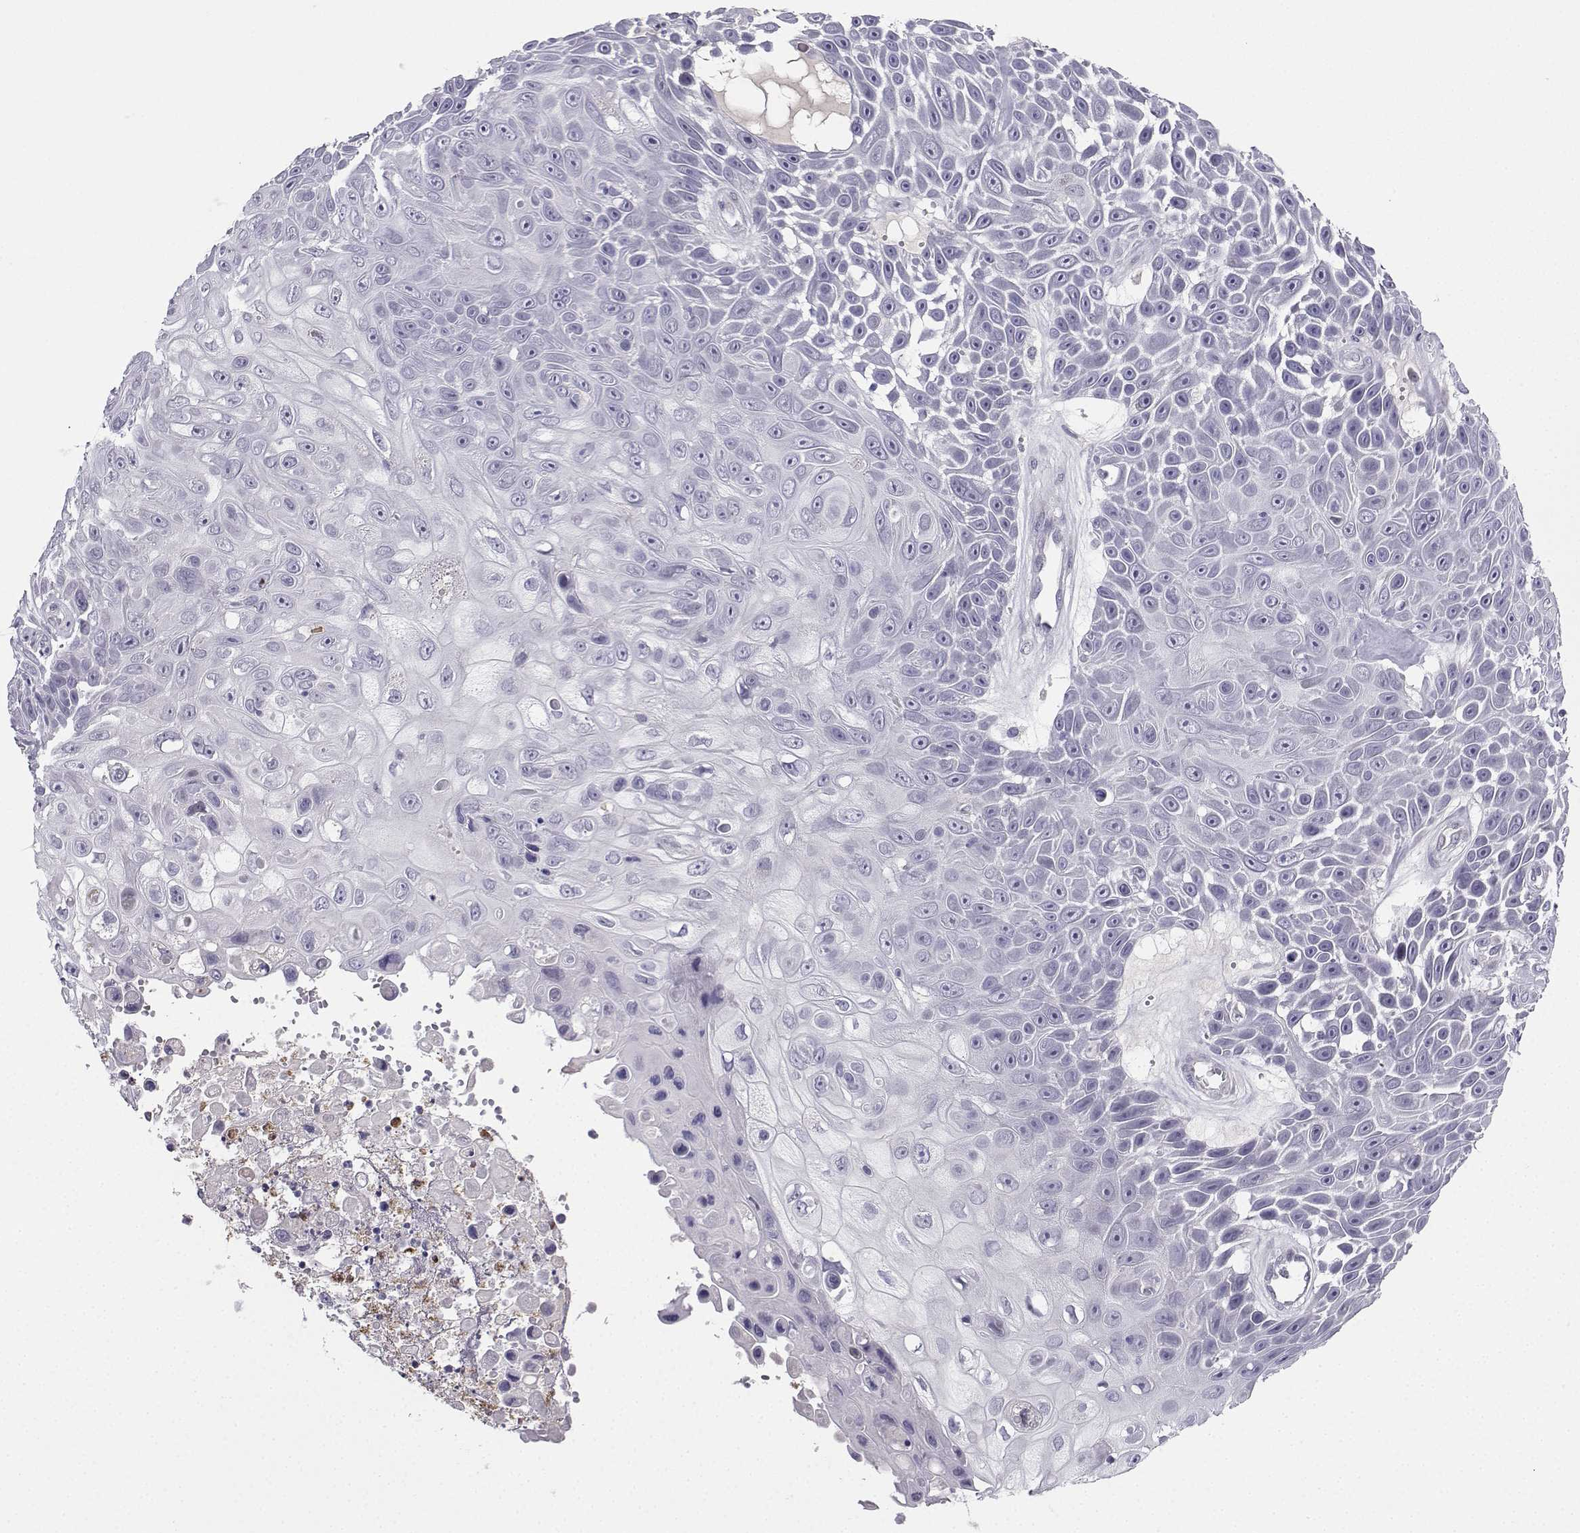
{"staining": {"intensity": "negative", "quantity": "none", "location": "none"}, "tissue": "skin cancer", "cell_type": "Tumor cells", "image_type": "cancer", "snomed": [{"axis": "morphology", "description": "Squamous cell carcinoma, NOS"}, {"axis": "topography", "description": "Skin"}], "caption": "A photomicrograph of skin squamous cell carcinoma stained for a protein demonstrates no brown staining in tumor cells. (DAB (3,3'-diaminobenzidine) immunohistochemistry (IHC), high magnification).", "gene": "CALY", "patient": {"sex": "male", "age": 82}}